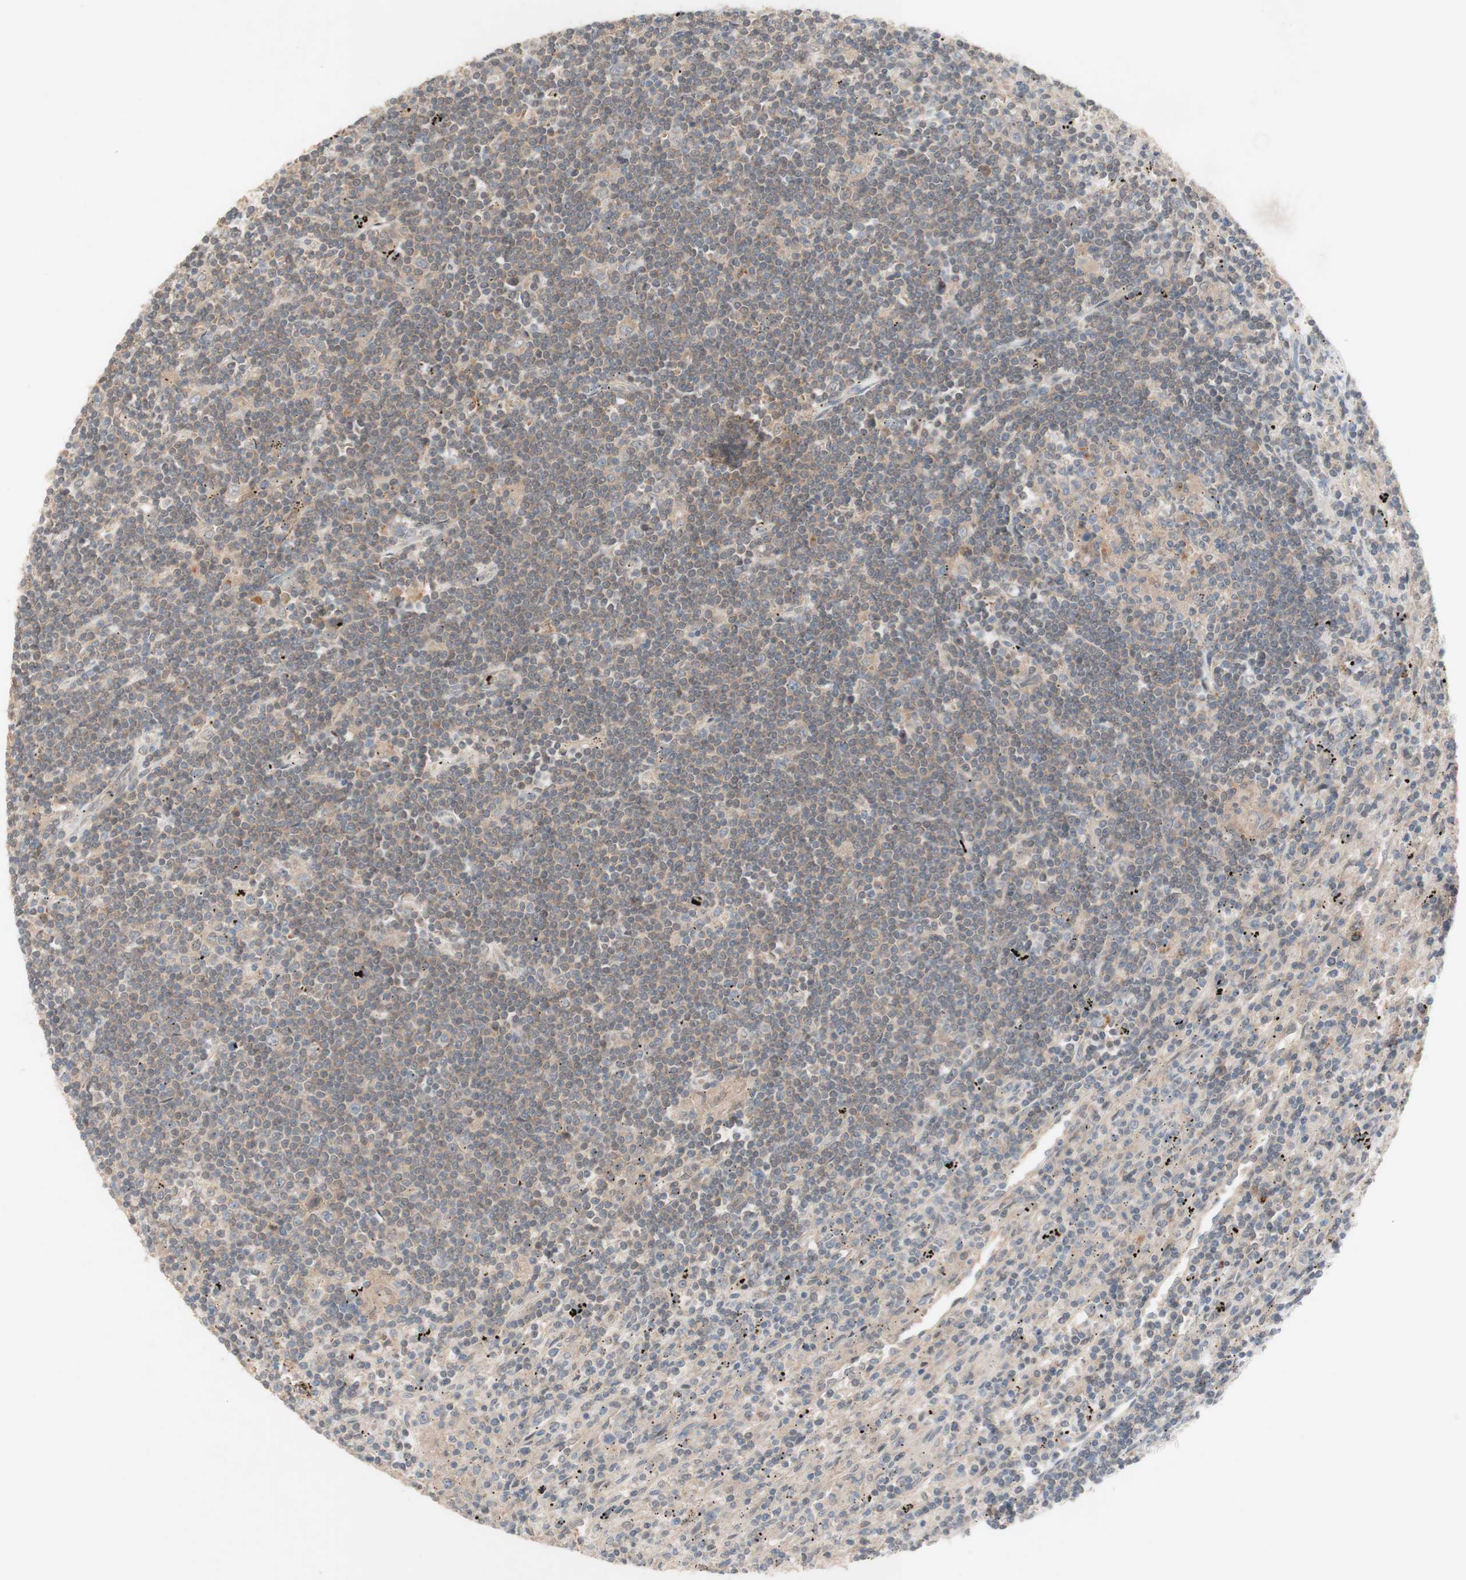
{"staining": {"intensity": "negative", "quantity": "none", "location": "none"}, "tissue": "lymphoma", "cell_type": "Tumor cells", "image_type": "cancer", "snomed": [{"axis": "morphology", "description": "Malignant lymphoma, non-Hodgkin's type, Low grade"}, {"axis": "topography", "description": "Spleen"}], "caption": "Immunohistochemistry (IHC) of human lymphoma demonstrates no staining in tumor cells. The staining is performed using DAB (3,3'-diaminobenzidine) brown chromogen with nuclei counter-stained in using hematoxylin.", "gene": "PEX2", "patient": {"sex": "male", "age": 76}}